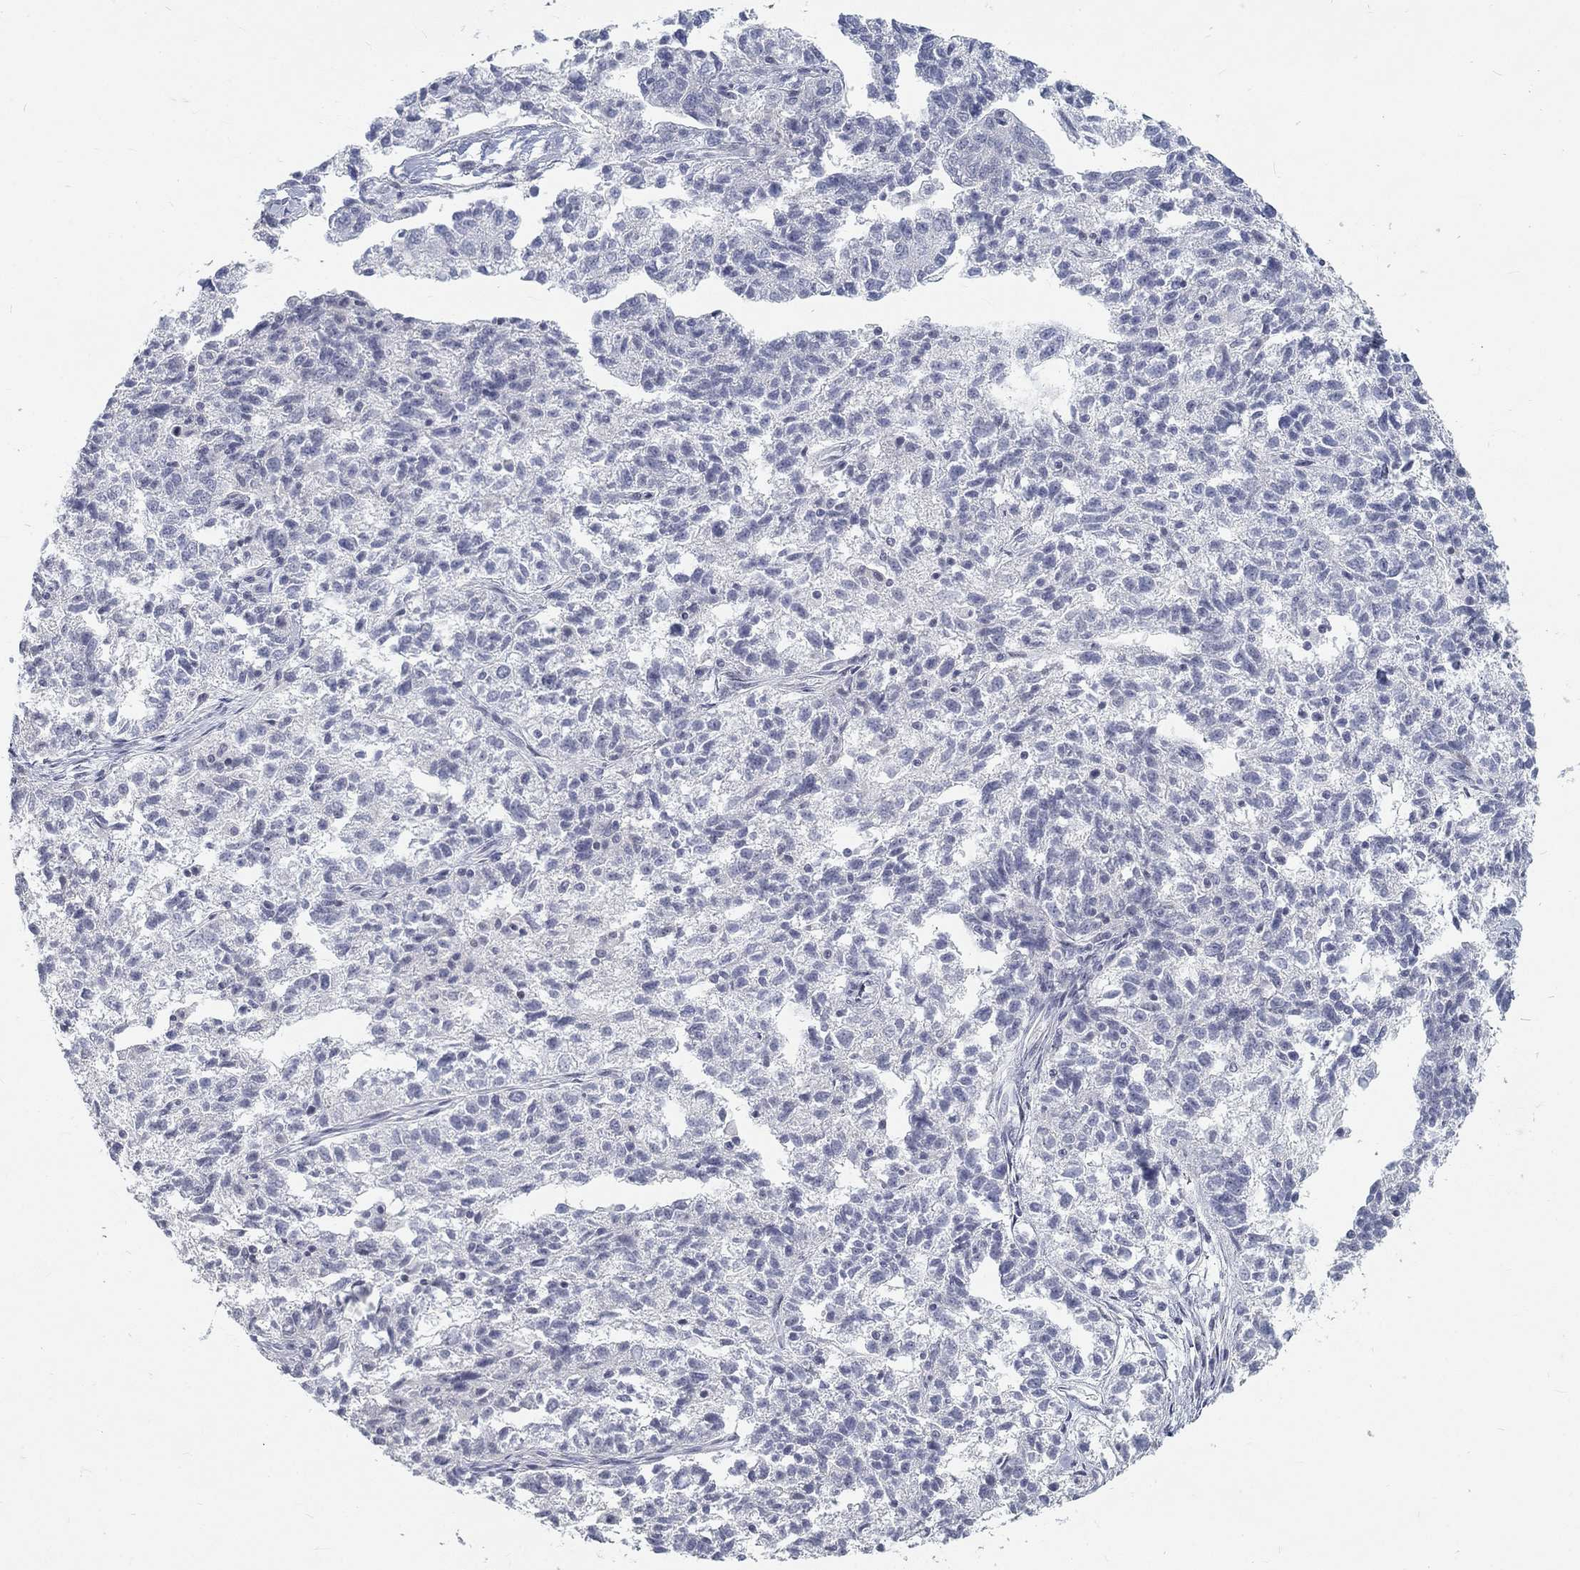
{"staining": {"intensity": "negative", "quantity": "none", "location": "none"}, "tissue": "ovarian cancer", "cell_type": "Tumor cells", "image_type": "cancer", "snomed": [{"axis": "morphology", "description": "Cystadenocarcinoma, serous, NOS"}, {"axis": "topography", "description": "Ovary"}], "caption": "DAB immunohistochemical staining of human ovarian cancer (serous cystadenocarcinoma) shows no significant expression in tumor cells.", "gene": "ATP1A3", "patient": {"sex": "female", "age": 71}}